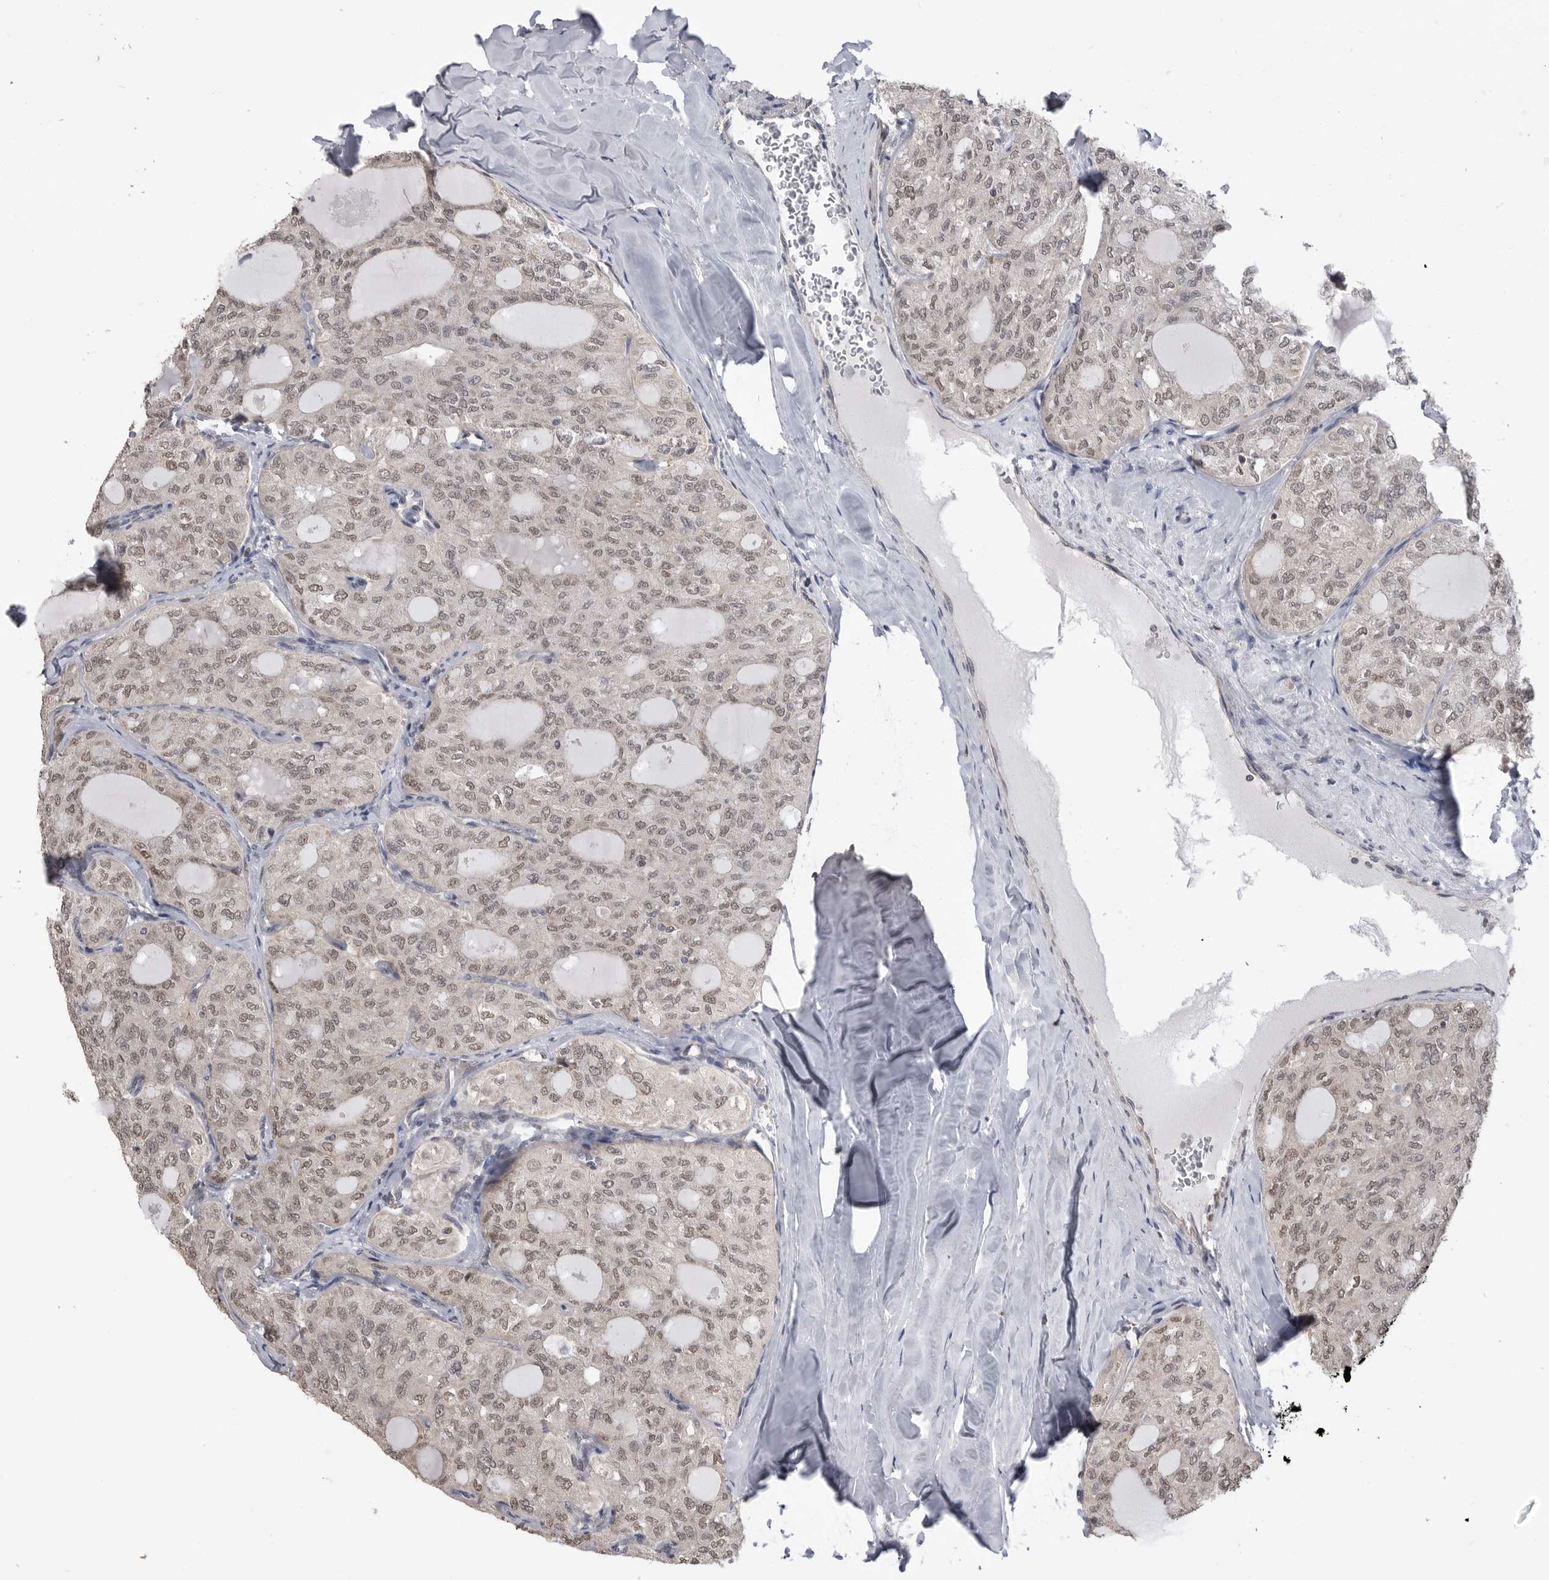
{"staining": {"intensity": "weak", "quantity": ">75%", "location": "nuclear"}, "tissue": "thyroid cancer", "cell_type": "Tumor cells", "image_type": "cancer", "snomed": [{"axis": "morphology", "description": "Follicular adenoma carcinoma, NOS"}, {"axis": "topography", "description": "Thyroid gland"}], "caption": "A brown stain highlights weak nuclear expression of a protein in human thyroid cancer tumor cells.", "gene": "SMARCC1", "patient": {"sex": "male", "age": 75}}